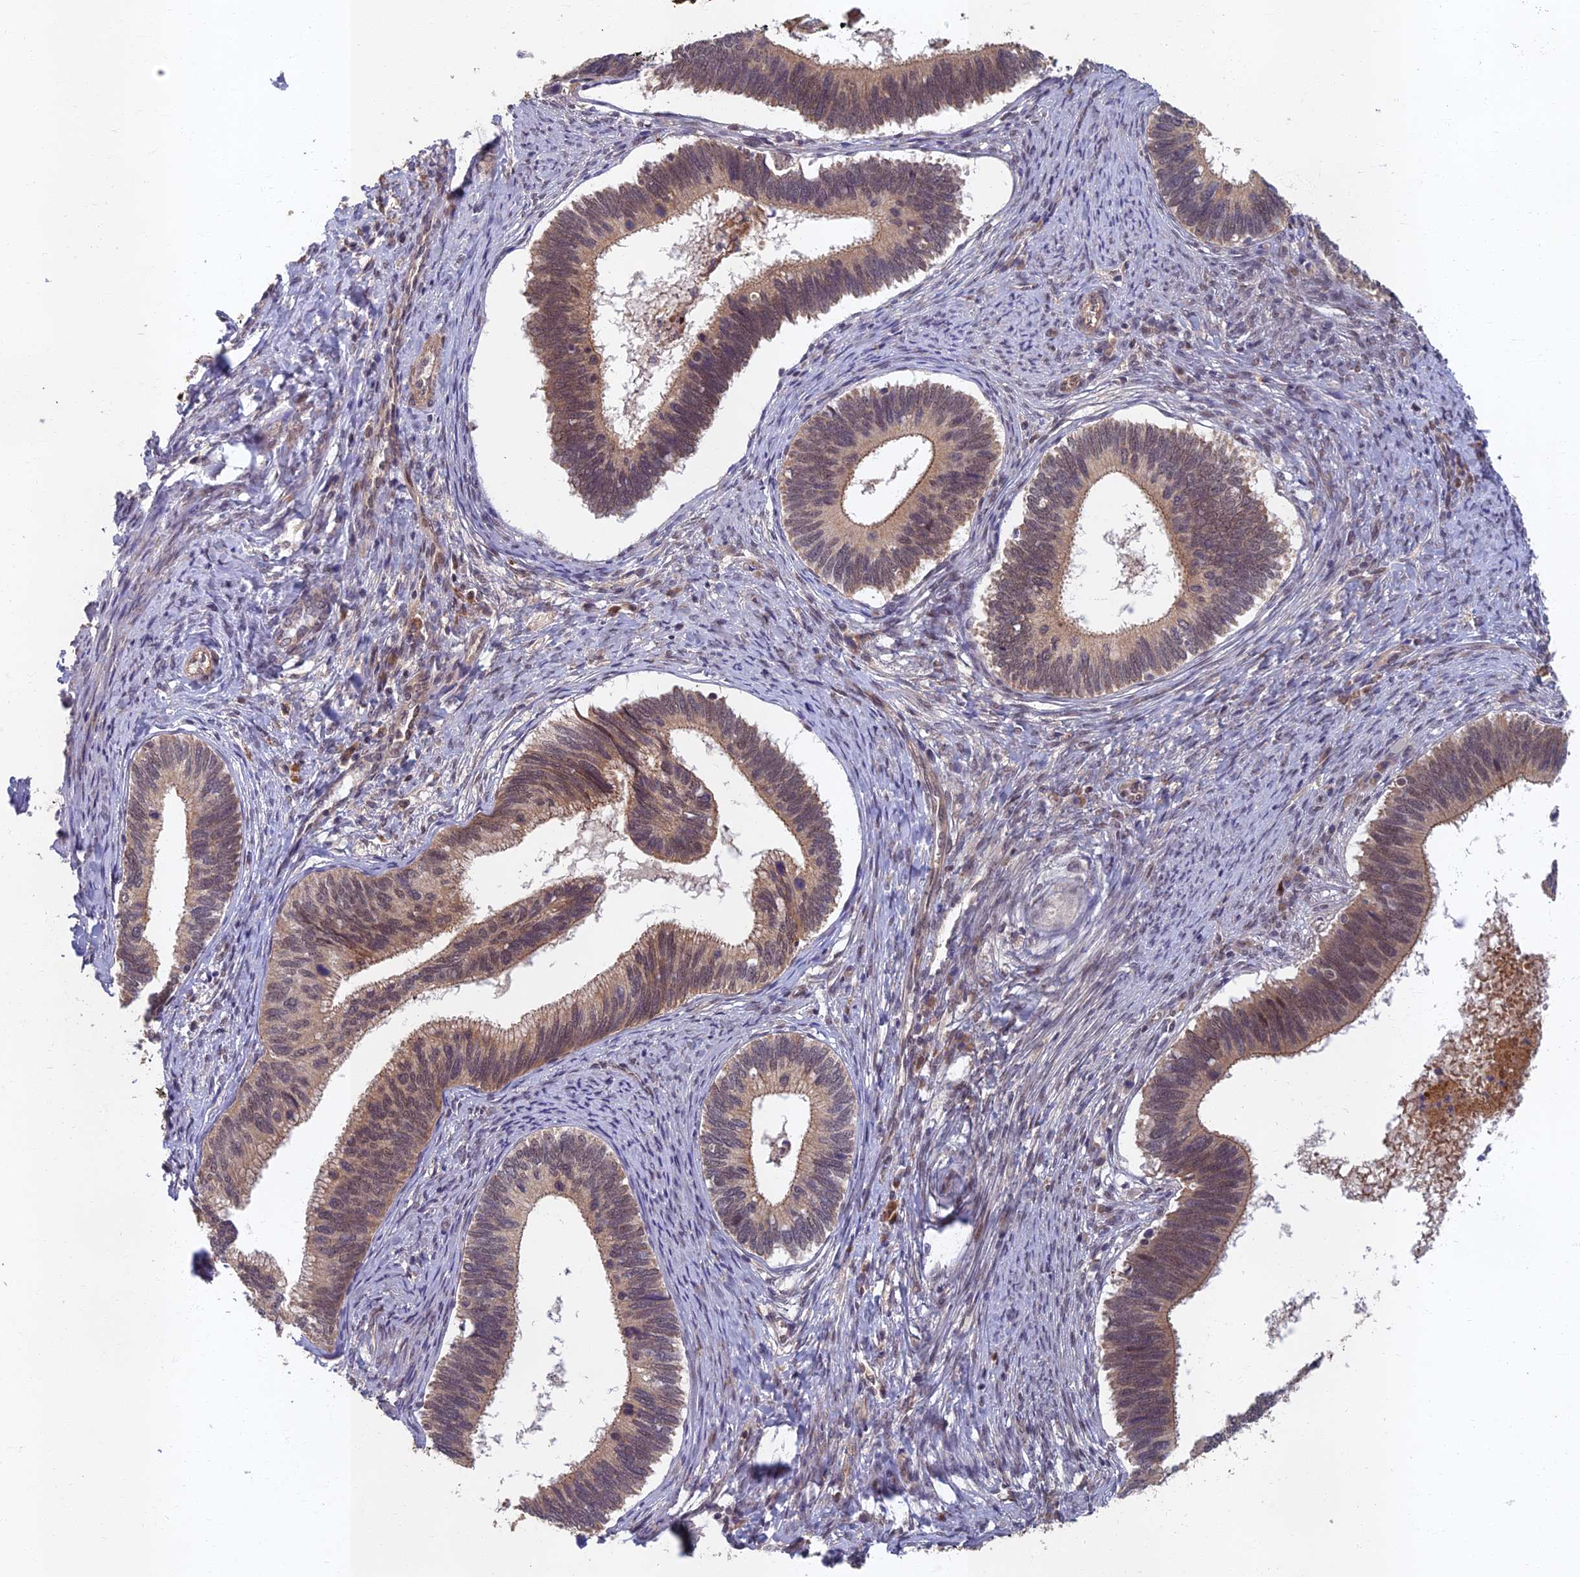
{"staining": {"intensity": "weak", "quantity": ">75%", "location": "cytoplasmic/membranous"}, "tissue": "cervical cancer", "cell_type": "Tumor cells", "image_type": "cancer", "snomed": [{"axis": "morphology", "description": "Adenocarcinoma, NOS"}, {"axis": "topography", "description": "Cervix"}], "caption": "DAB immunohistochemical staining of adenocarcinoma (cervical) exhibits weak cytoplasmic/membranous protein expression in approximately >75% of tumor cells. (DAB (3,3'-diaminobenzidine) IHC with brightfield microscopy, high magnification).", "gene": "EARS2", "patient": {"sex": "female", "age": 42}}